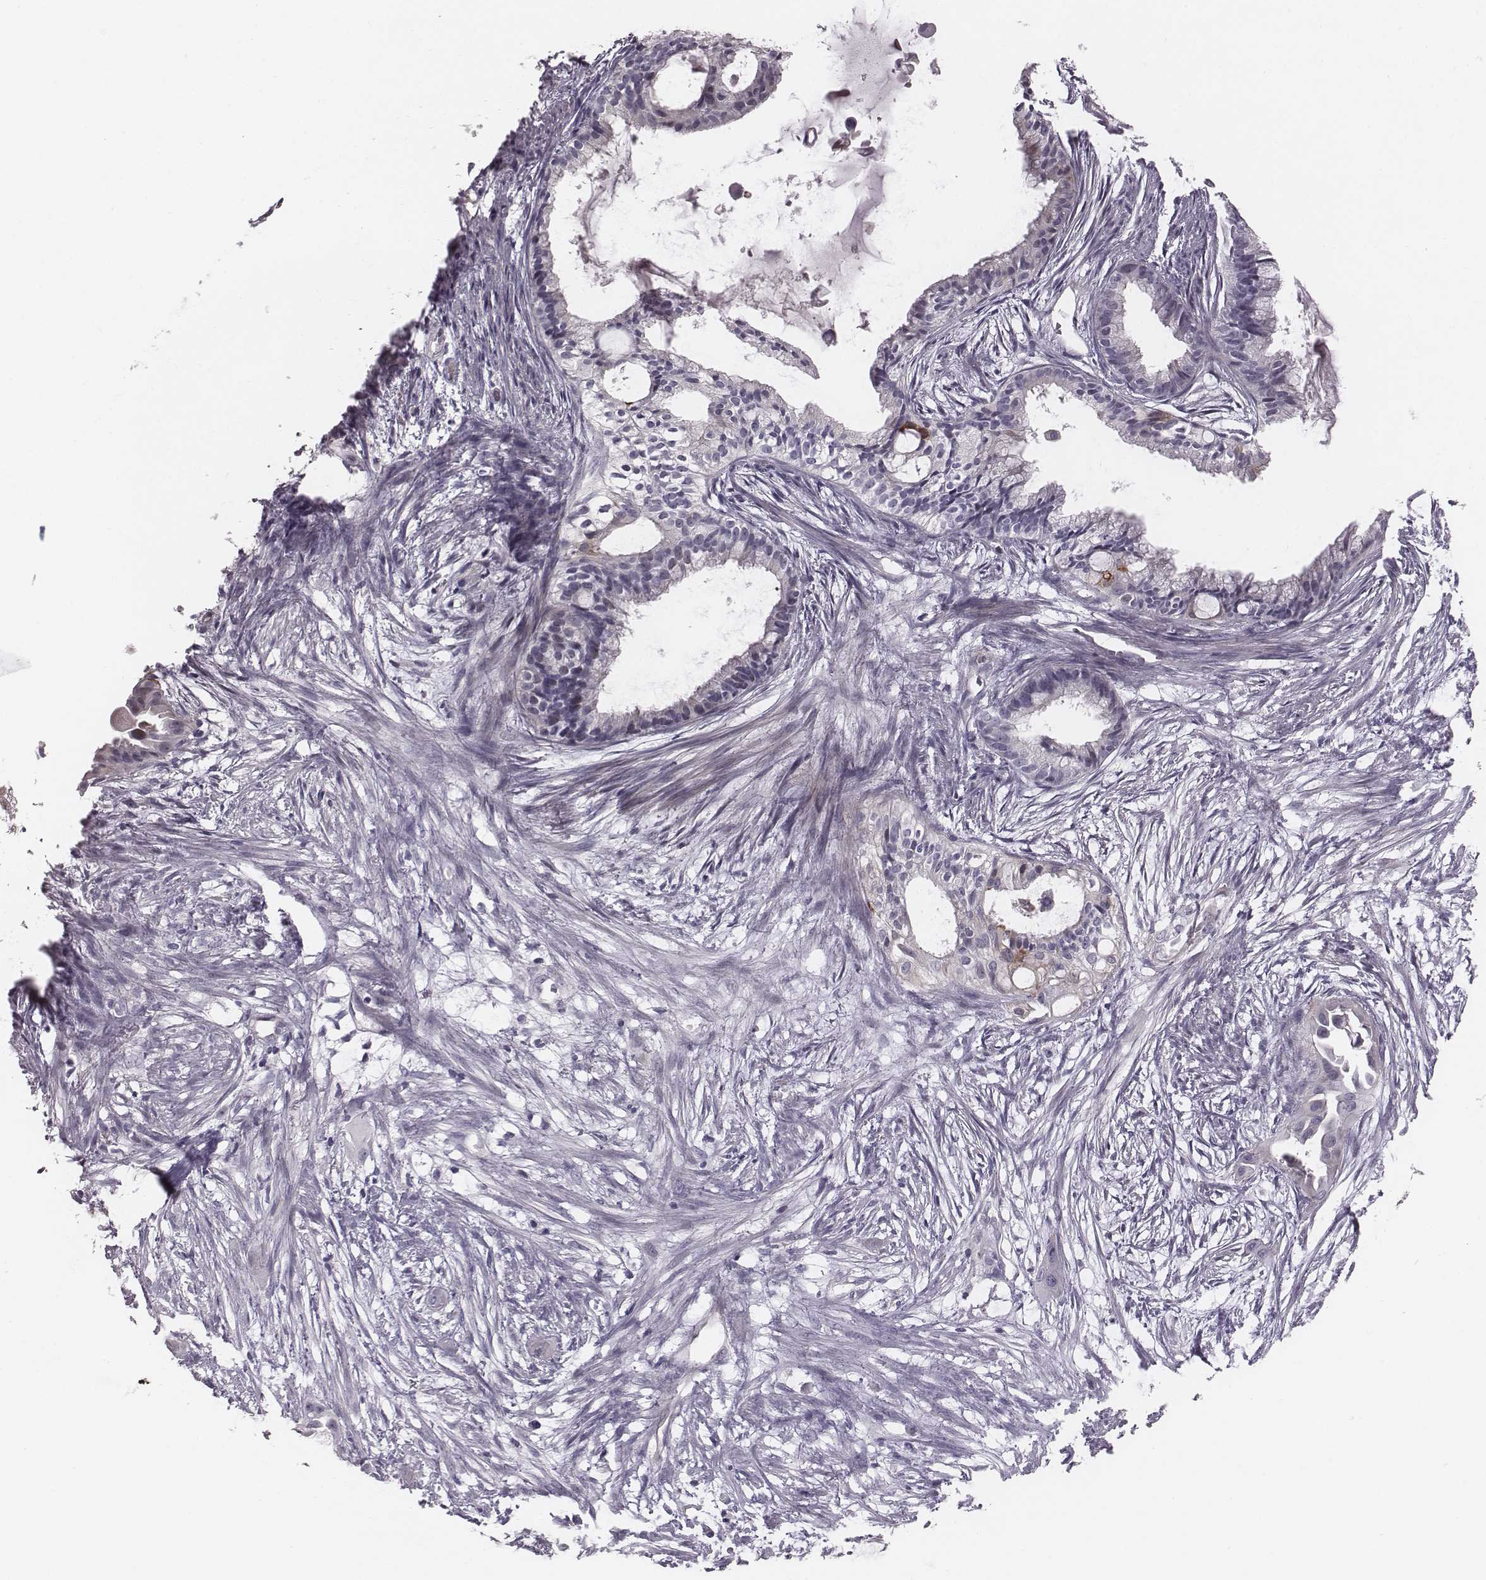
{"staining": {"intensity": "negative", "quantity": "none", "location": "none"}, "tissue": "endometrial cancer", "cell_type": "Tumor cells", "image_type": "cancer", "snomed": [{"axis": "morphology", "description": "Adenocarcinoma, NOS"}, {"axis": "topography", "description": "Endometrium"}], "caption": "Image shows no significant protein staining in tumor cells of endometrial cancer.", "gene": "CACNG4", "patient": {"sex": "female", "age": 86}}